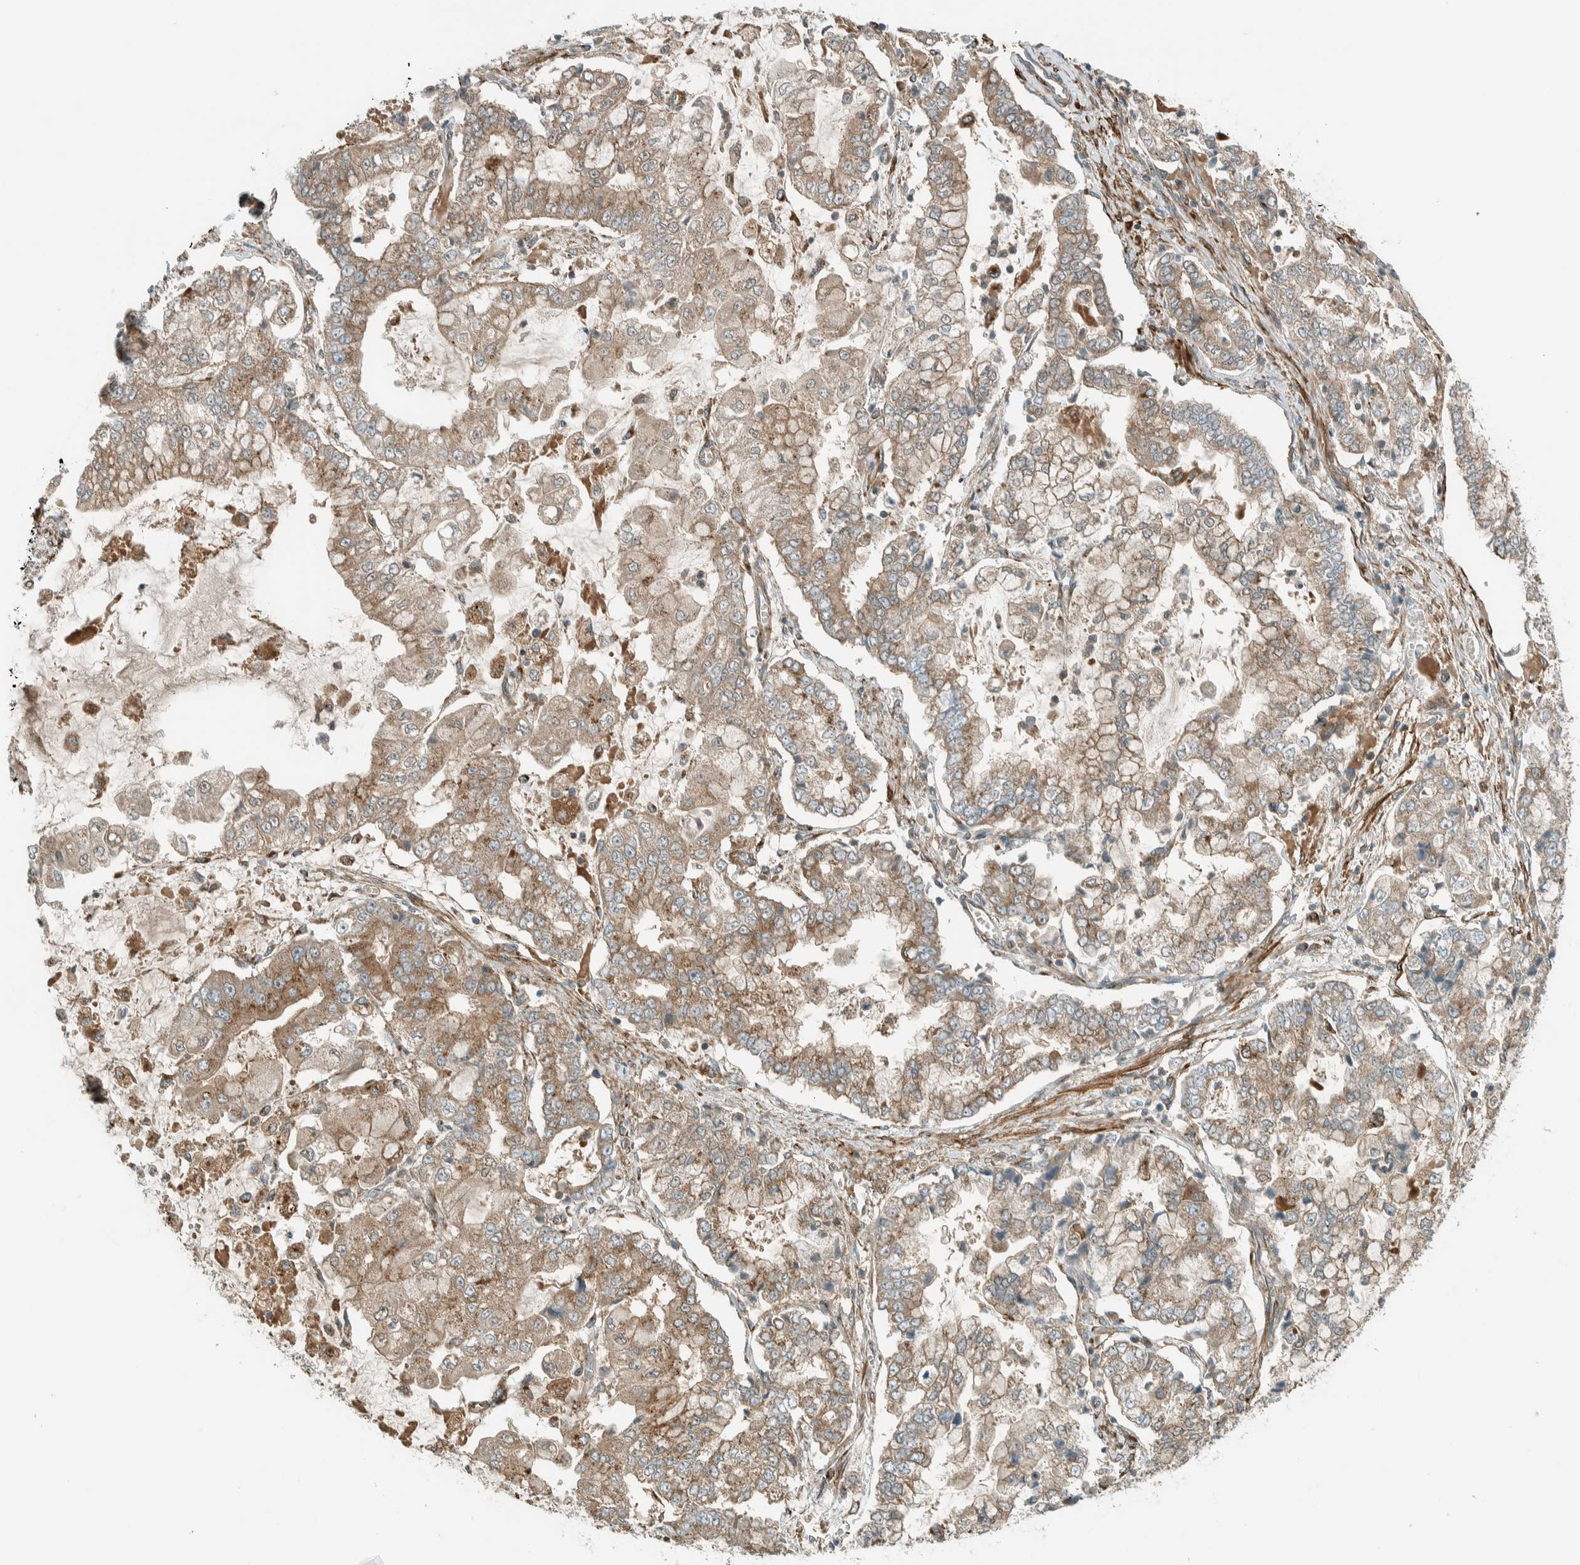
{"staining": {"intensity": "moderate", "quantity": ">75%", "location": "cytoplasmic/membranous"}, "tissue": "stomach cancer", "cell_type": "Tumor cells", "image_type": "cancer", "snomed": [{"axis": "morphology", "description": "Adenocarcinoma, NOS"}, {"axis": "topography", "description": "Stomach"}], "caption": "IHC (DAB (3,3'-diaminobenzidine)) staining of human stomach cancer exhibits moderate cytoplasmic/membranous protein expression in about >75% of tumor cells.", "gene": "EXOC7", "patient": {"sex": "male", "age": 76}}